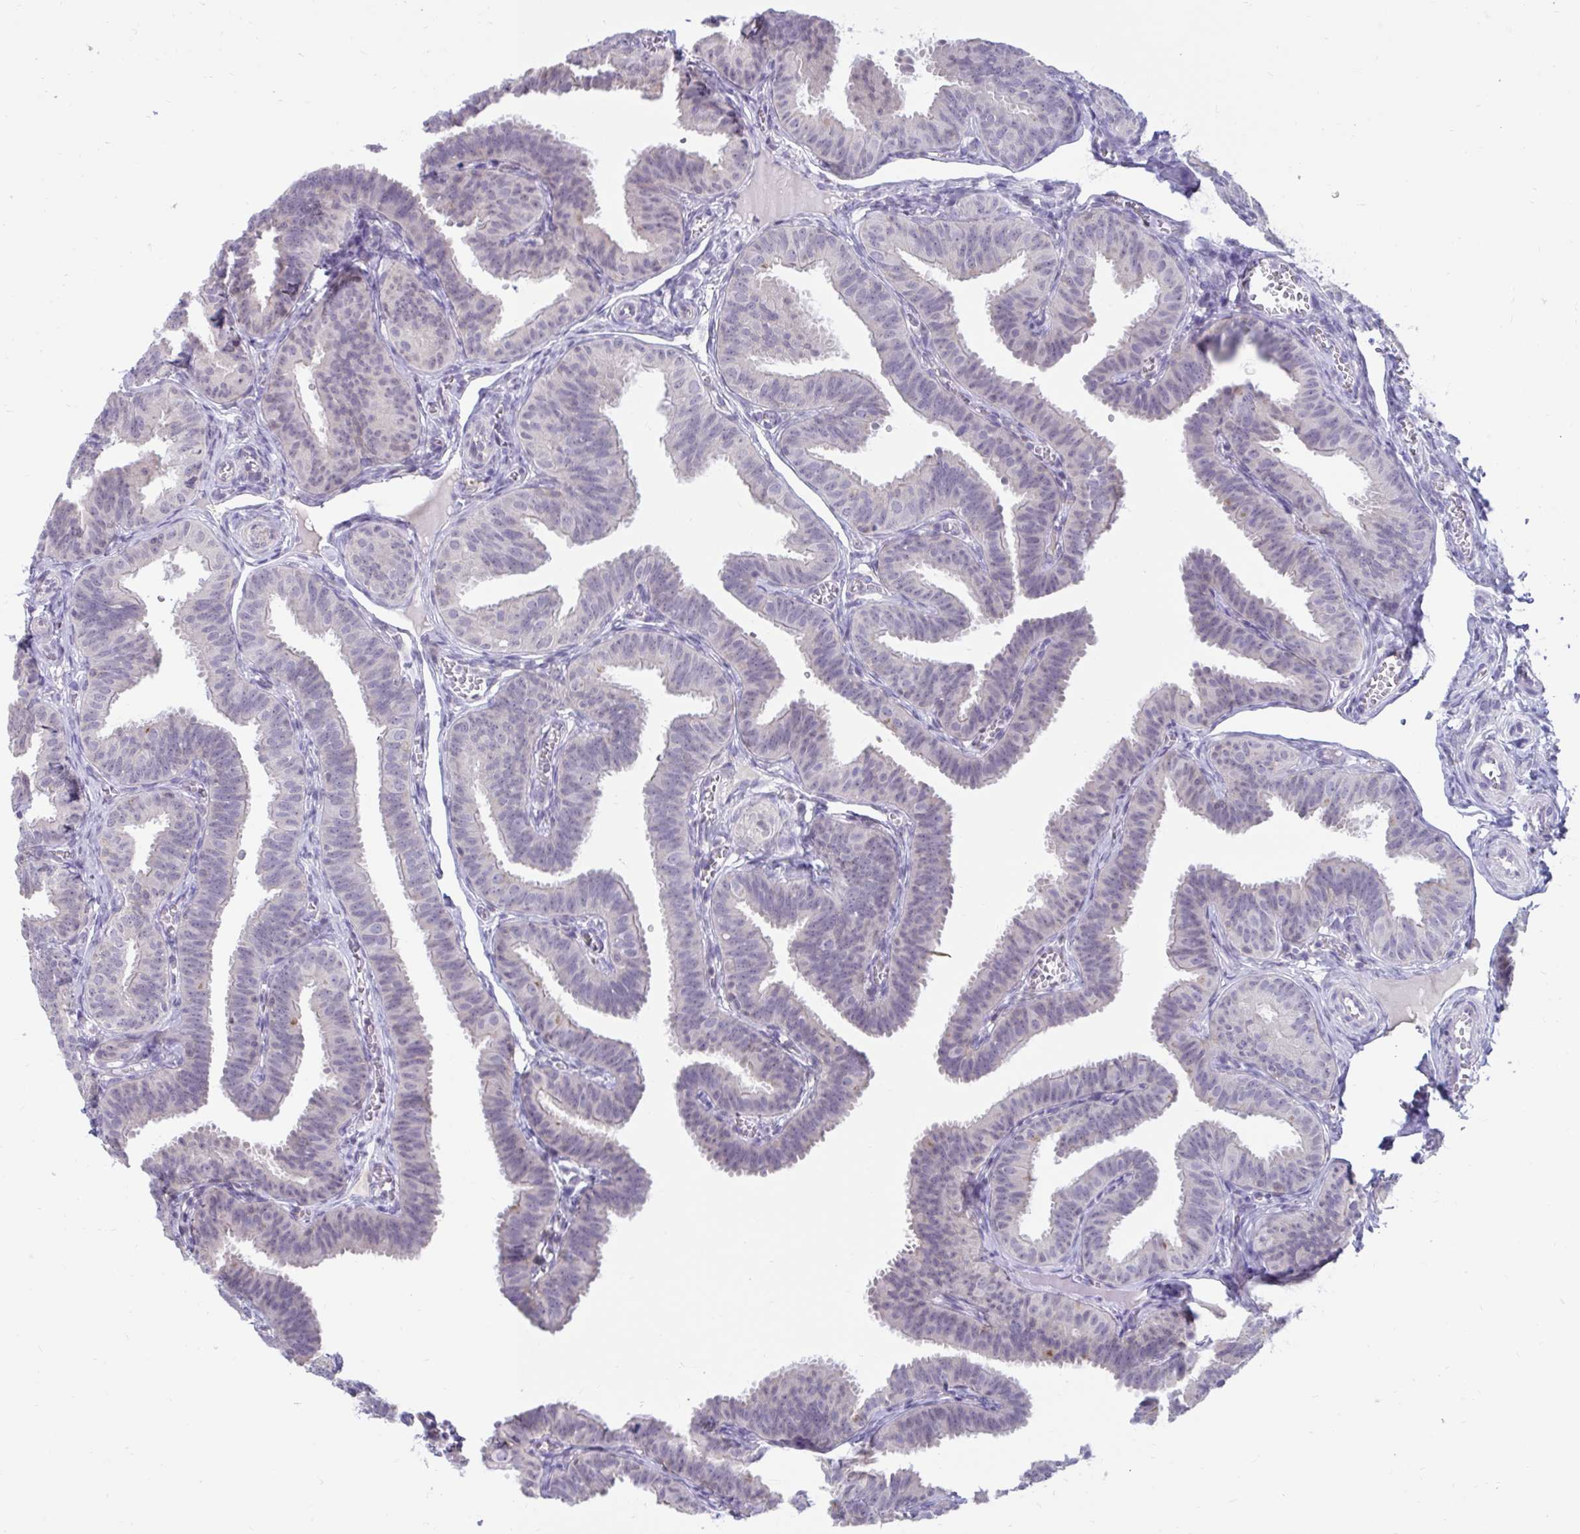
{"staining": {"intensity": "negative", "quantity": "none", "location": "none"}, "tissue": "fallopian tube", "cell_type": "Glandular cells", "image_type": "normal", "snomed": [{"axis": "morphology", "description": "Normal tissue, NOS"}, {"axis": "topography", "description": "Fallopian tube"}], "caption": "This is an IHC micrograph of unremarkable human fallopian tube. There is no staining in glandular cells.", "gene": "ARPP19", "patient": {"sex": "female", "age": 25}}